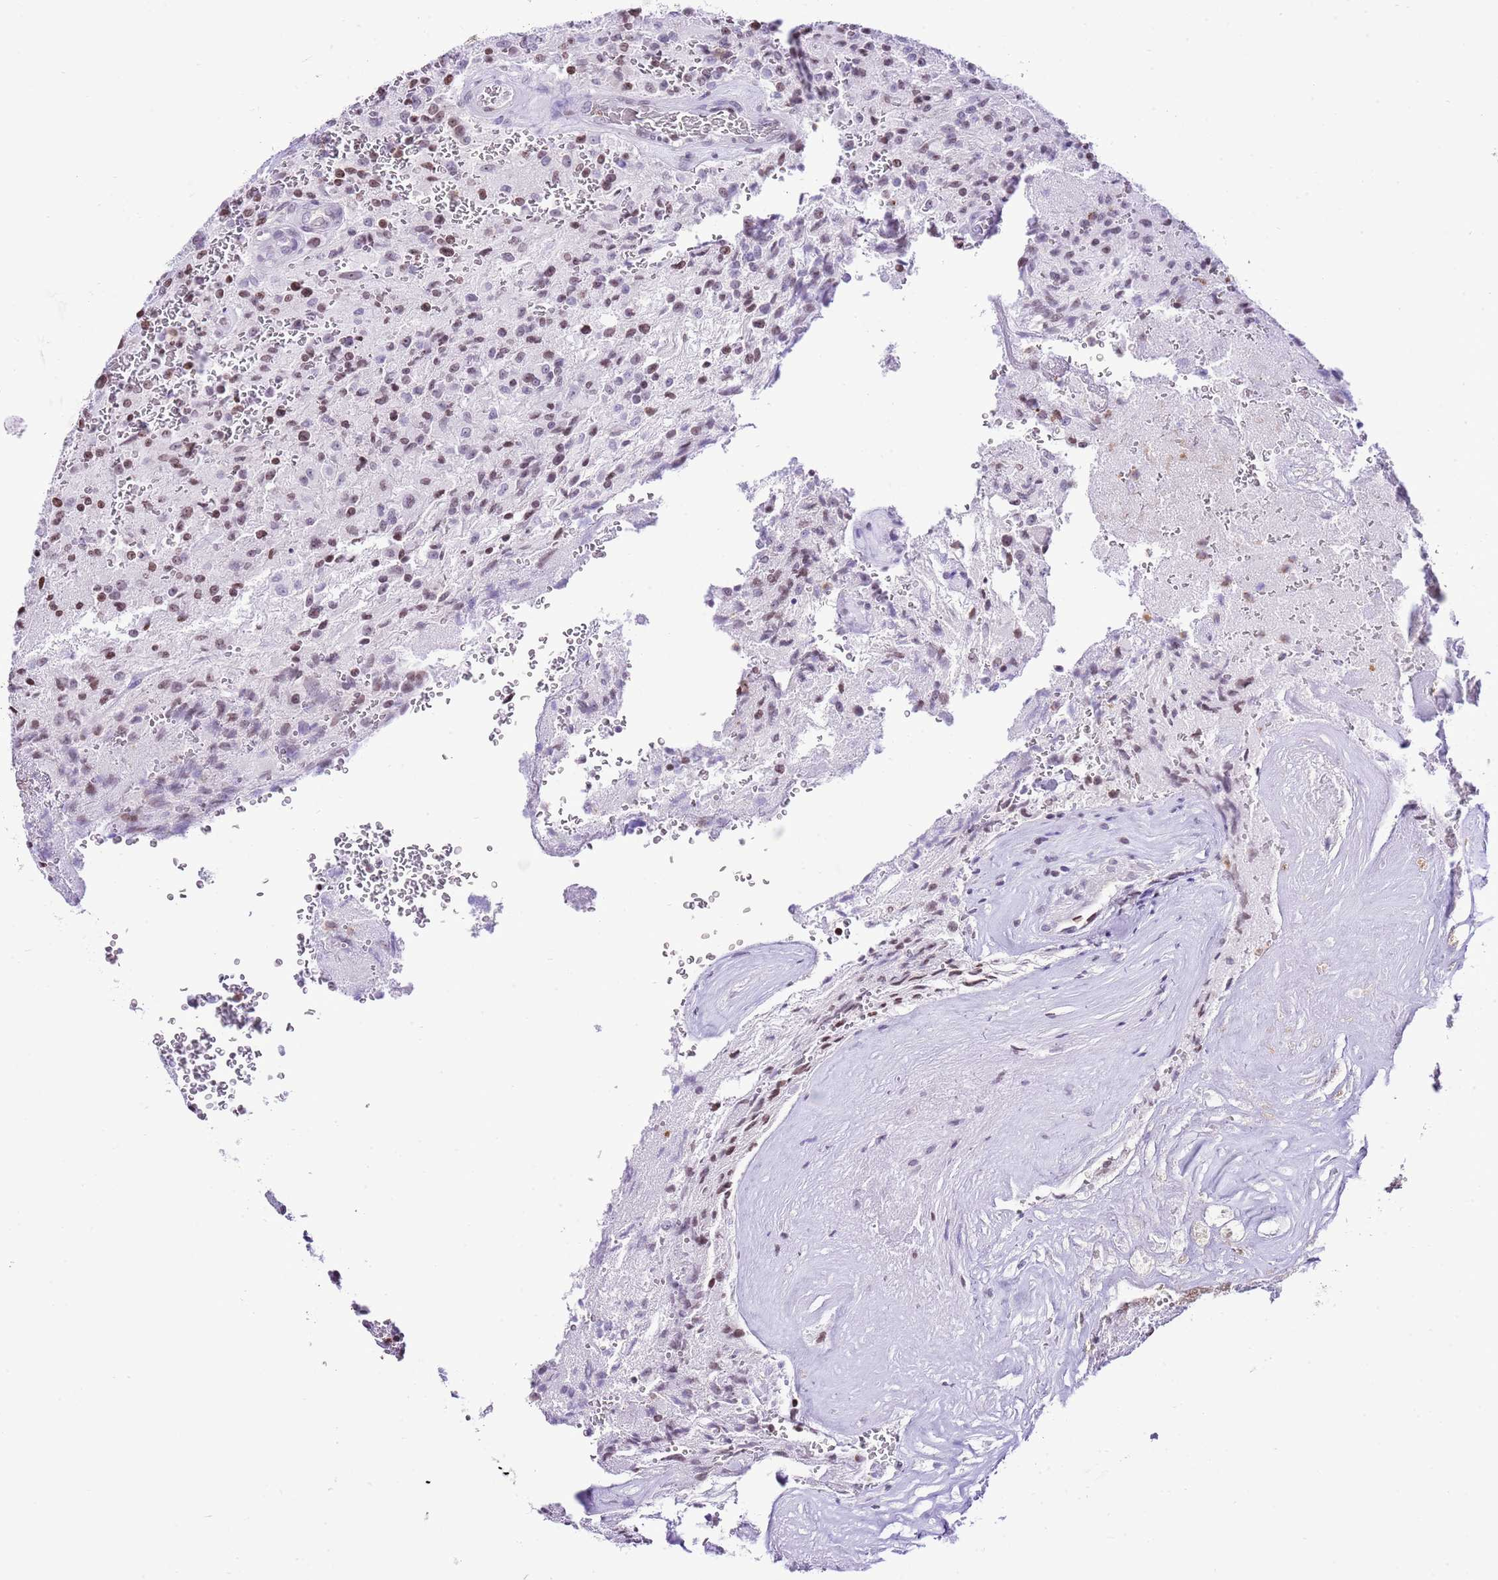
{"staining": {"intensity": "moderate", "quantity": "25%-75%", "location": "nuclear"}, "tissue": "glioma", "cell_type": "Tumor cells", "image_type": "cancer", "snomed": [{"axis": "morphology", "description": "Normal tissue, NOS"}, {"axis": "morphology", "description": "Glioma, malignant, High grade"}, {"axis": "topography", "description": "Cerebral cortex"}], "caption": "Malignant glioma (high-grade) stained with DAB (3,3'-diaminobenzidine) immunohistochemistry (IHC) shows medium levels of moderate nuclear positivity in about 25%-75% of tumor cells.", "gene": "PRR15", "patient": {"sex": "male", "age": 56}}